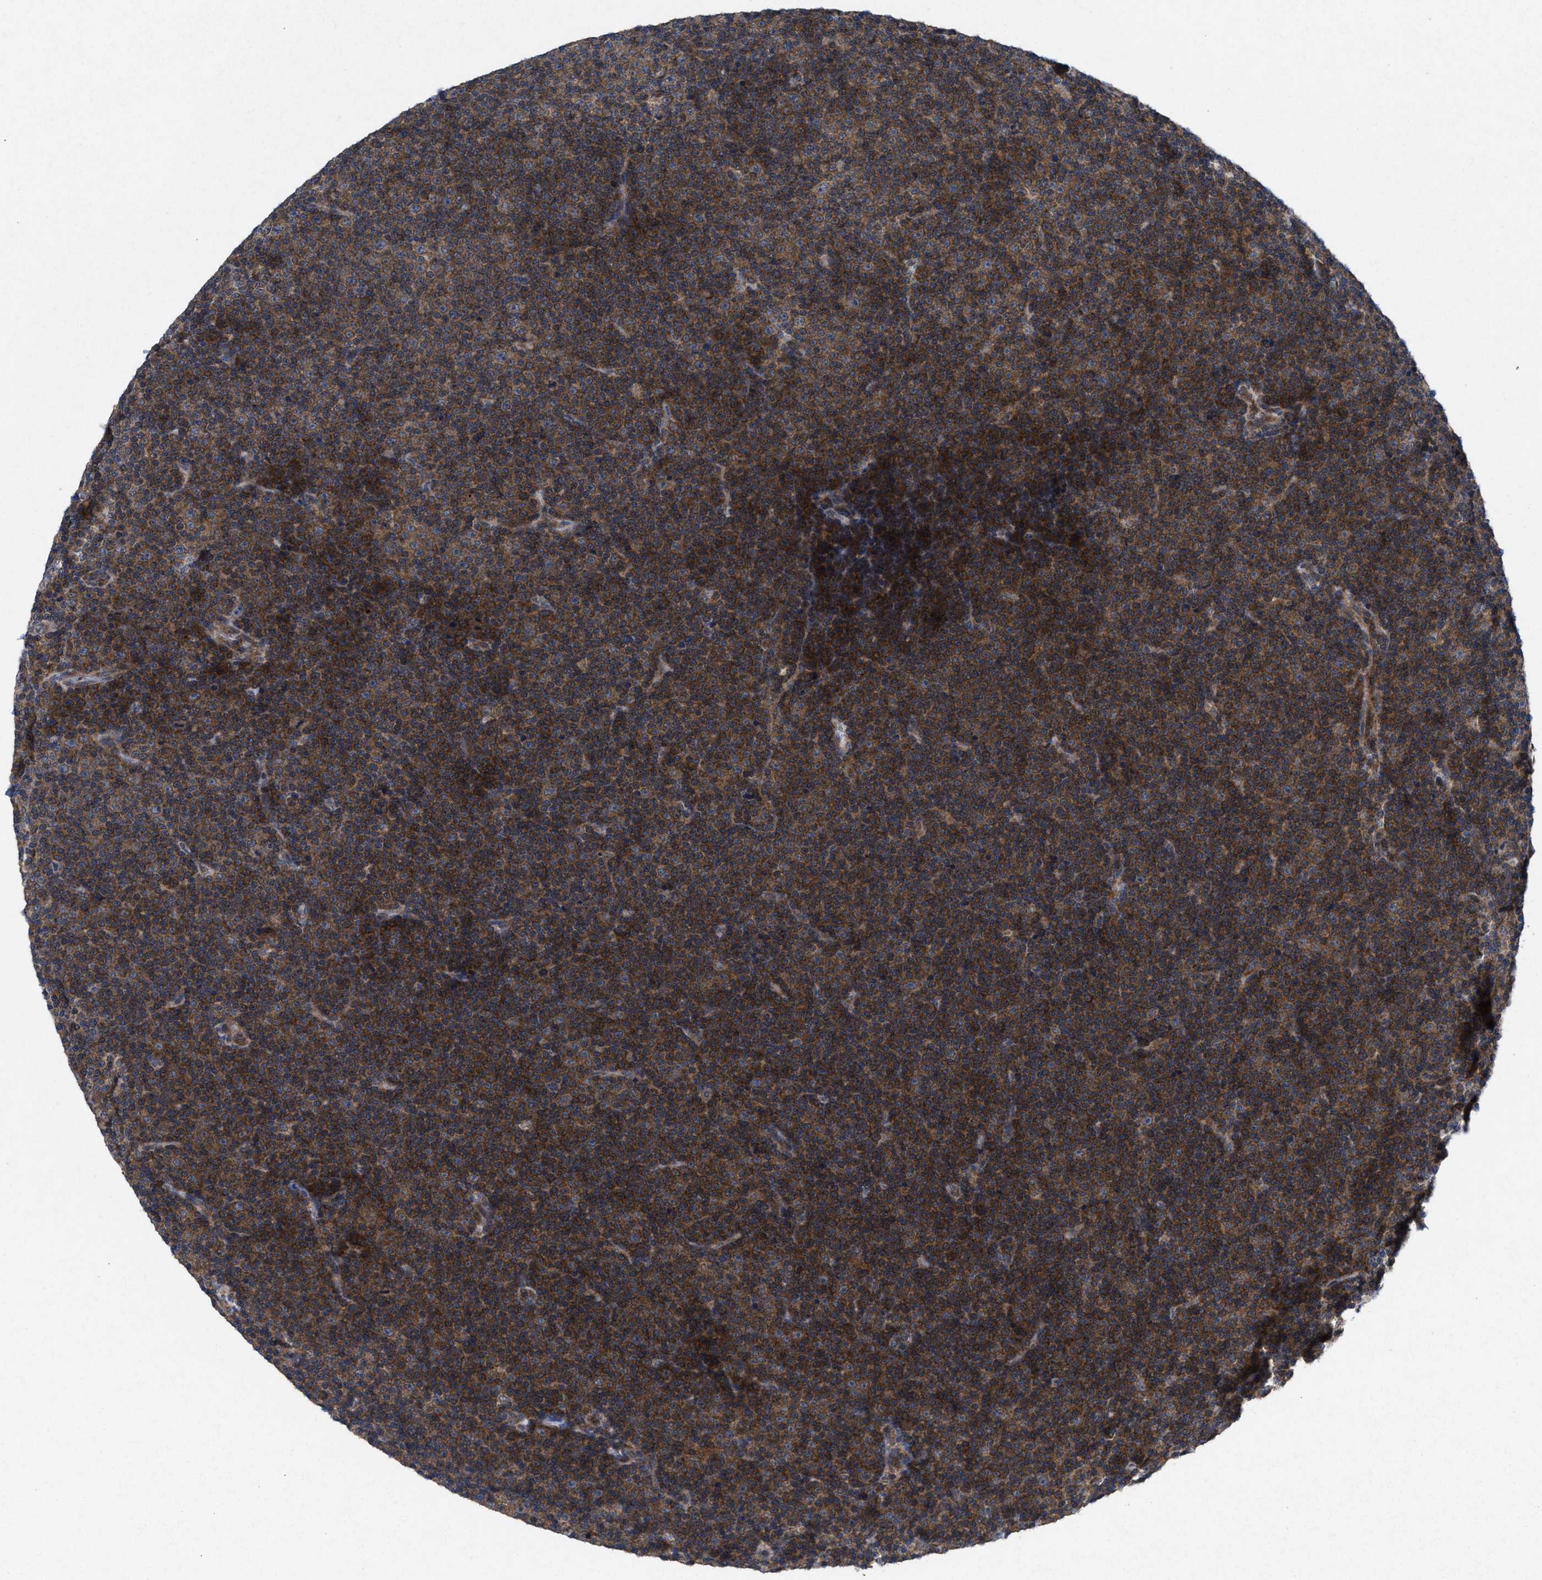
{"staining": {"intensity": "moderate", "quantity": ">75%", "location": "cytoplasmic/membranous"}, "tissue": "lymphoma", "cell_type": "Tumor cells", "image_type": "cancer", "snomed": [{"axis": "morphology", "description": "Malignant lymphoma, non-Hodgkin's type, Low grade"}, {"axis": "topography", "description": "Lymph node"}], "caption": "IHC image of neoplastic tissue: low-grade malignant lymphoma, non-Hodgkin's type stained using immunohistochemistry (IHC) exhibits medium levels of moderate protein expression localized specifically in the cytoplasmic/membranous of tumor cells, appearing as a cytoplasmic/membranous brown color.", "gene": "MSI2", "patient": {"sex": "female", "age": 67}}